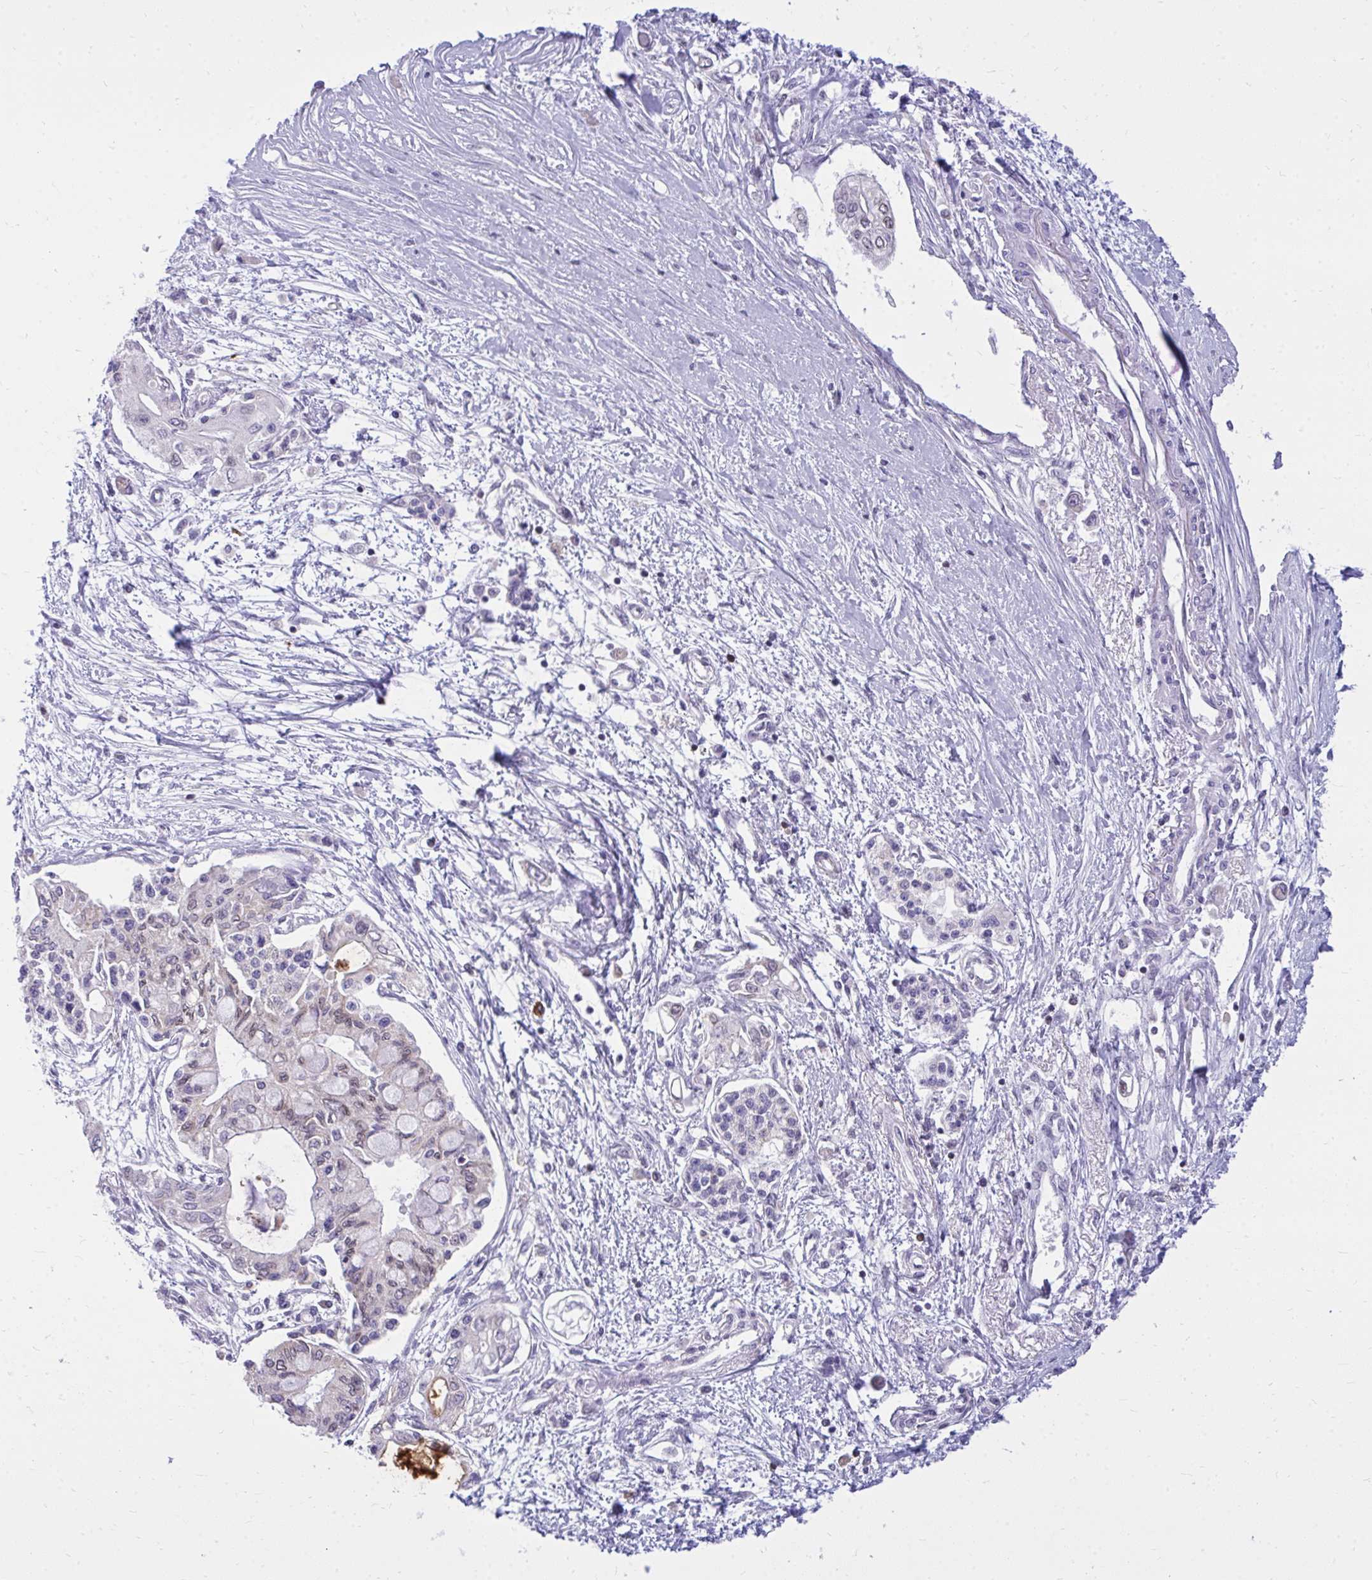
{"staining": {"intensity": "weak", "quantity": "<25%", "location": "cytoplasmic/membranous,nuclear"}, "tissue": "pancreatic cancer", "cell_type": "Tumor cells", "image_type": "cancer", "snomed": [{"axis": "morphology", "description": "Adenocarcinoma, NOS"}, {"axis": "topography", "description": "Pancreas"}], "caption": "Immunohistochemistry of pancreatic cancer (adenocarcinoma) demonstrates no positivity in tumor cells.", "gene": "RPS6KA2", "patient": {"sex": "female", "age": 77}}